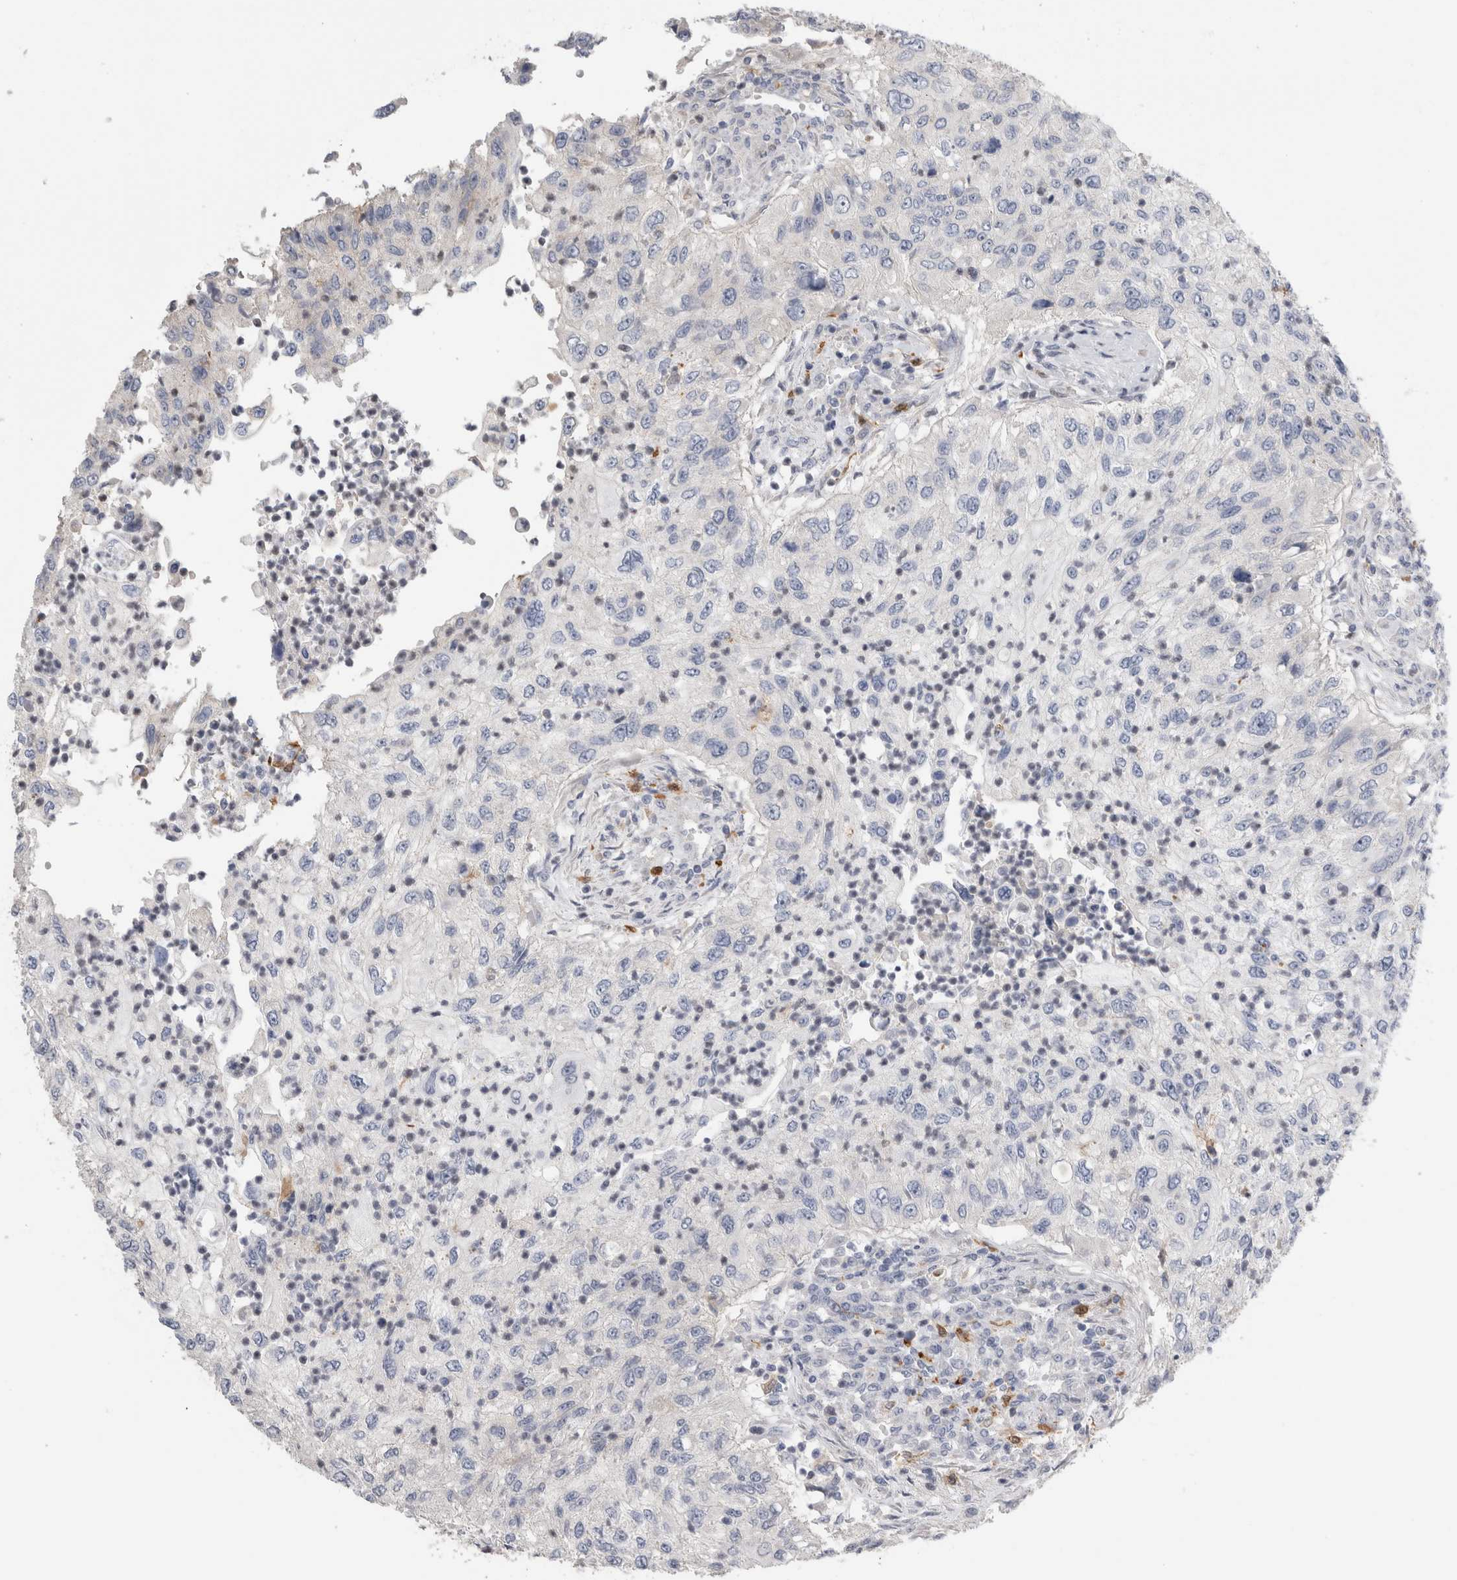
{"staining": {"intensity": "negative", "quantity": "none", "location": "none"}, "tissue": "urothelial cancer", "cell_type": "Tumor cells", "image_type": "cancer", "snomed": [{"axis": "morphology", "description": "Urothelial carcinoma, High grade"}, {"axis": "topography", "description": "Urinary bladder"}], "caption": "Immunohistochemical staining of human high-grade urothelial carcinoma demonstrates no significant staining in tumor cells.", "gene": "SLC20A2", "patient": {"sex": "female", "age": 60}}